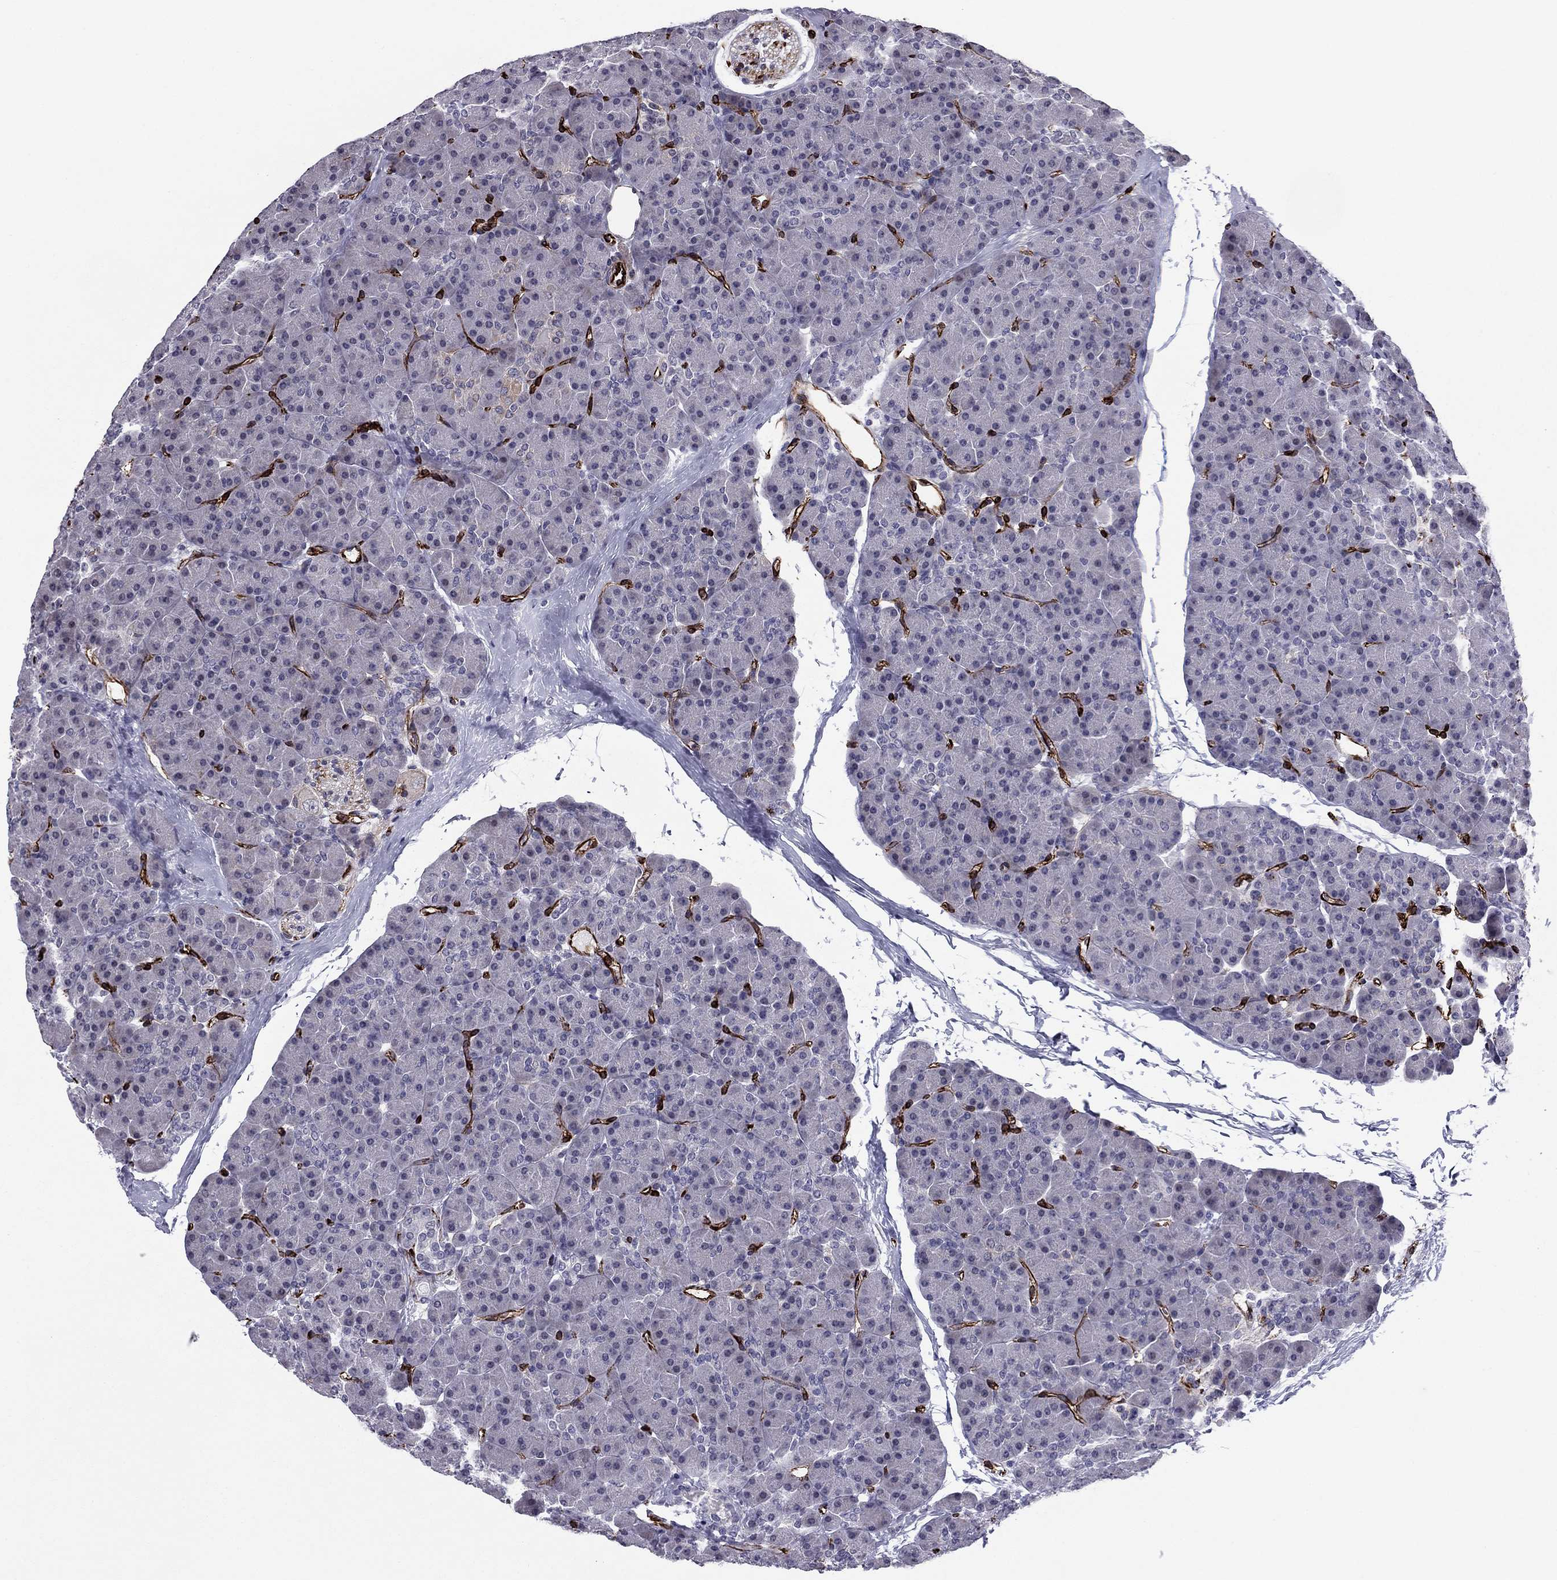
{"staining": {"intensity": "strong", "quantity": "<25%", "location": "cytoplasmic/membranous"}, "tissue": "pancreas", "cell_type": "Exocrine glandular cells", "image_type": "normal", "snomed": [{"axis": "morphology", "description": "Normal tissue, NOS"}, {"axis": "topography", "description": "Pancreas"}], "caption": "This photomicrograph demonstrates benign pancreas stained with immunohistochemistry (IHC) to label a protein in brown. The cytoplasmic/membranous of exocrine glandular cells show strong positivity for the protein. Nuclei are counter-stained blue.", "gene": "ANKS4B", "patient": {"sex": "female", "age": 44}}